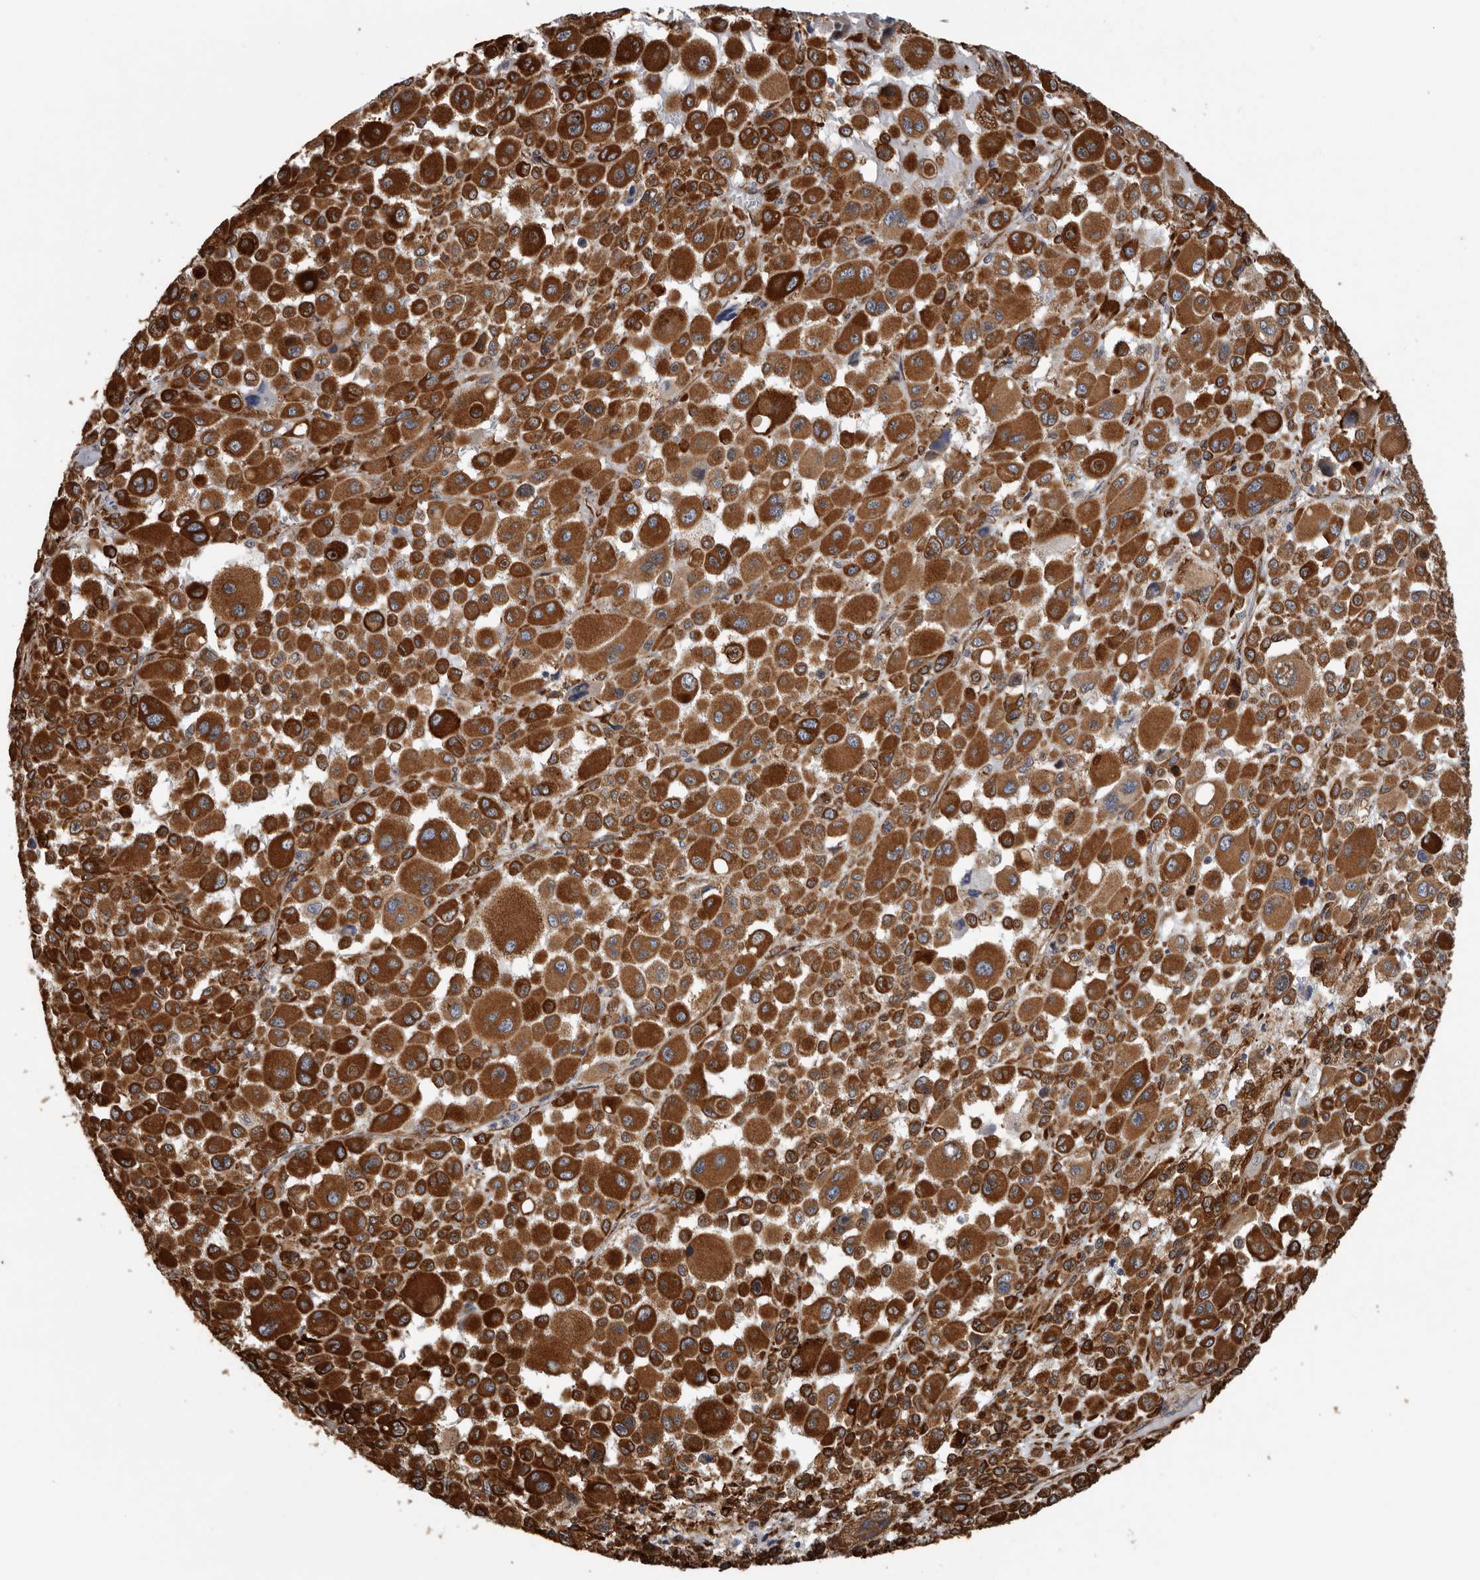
{"staining": {"intensity": "strong", "quantity": ">75%", "location": "cytoplasmic/membranous"}, "tissue": "melanoma", "cell_type": "Tumor cells", "image_type": "cancer", "snomed": [{"axis": "morphology", "description": "Malignant melanoma, Metastatic site"}, {"axis": "topography", "description": "Skin"}], "caption": "Protein expression analysis of melanoma reveals strong cytoplasmic/membranous expression in about >75% of tumor cells.", "gene": "CEP350", "patient": {"sex": "female", "age": 74}}